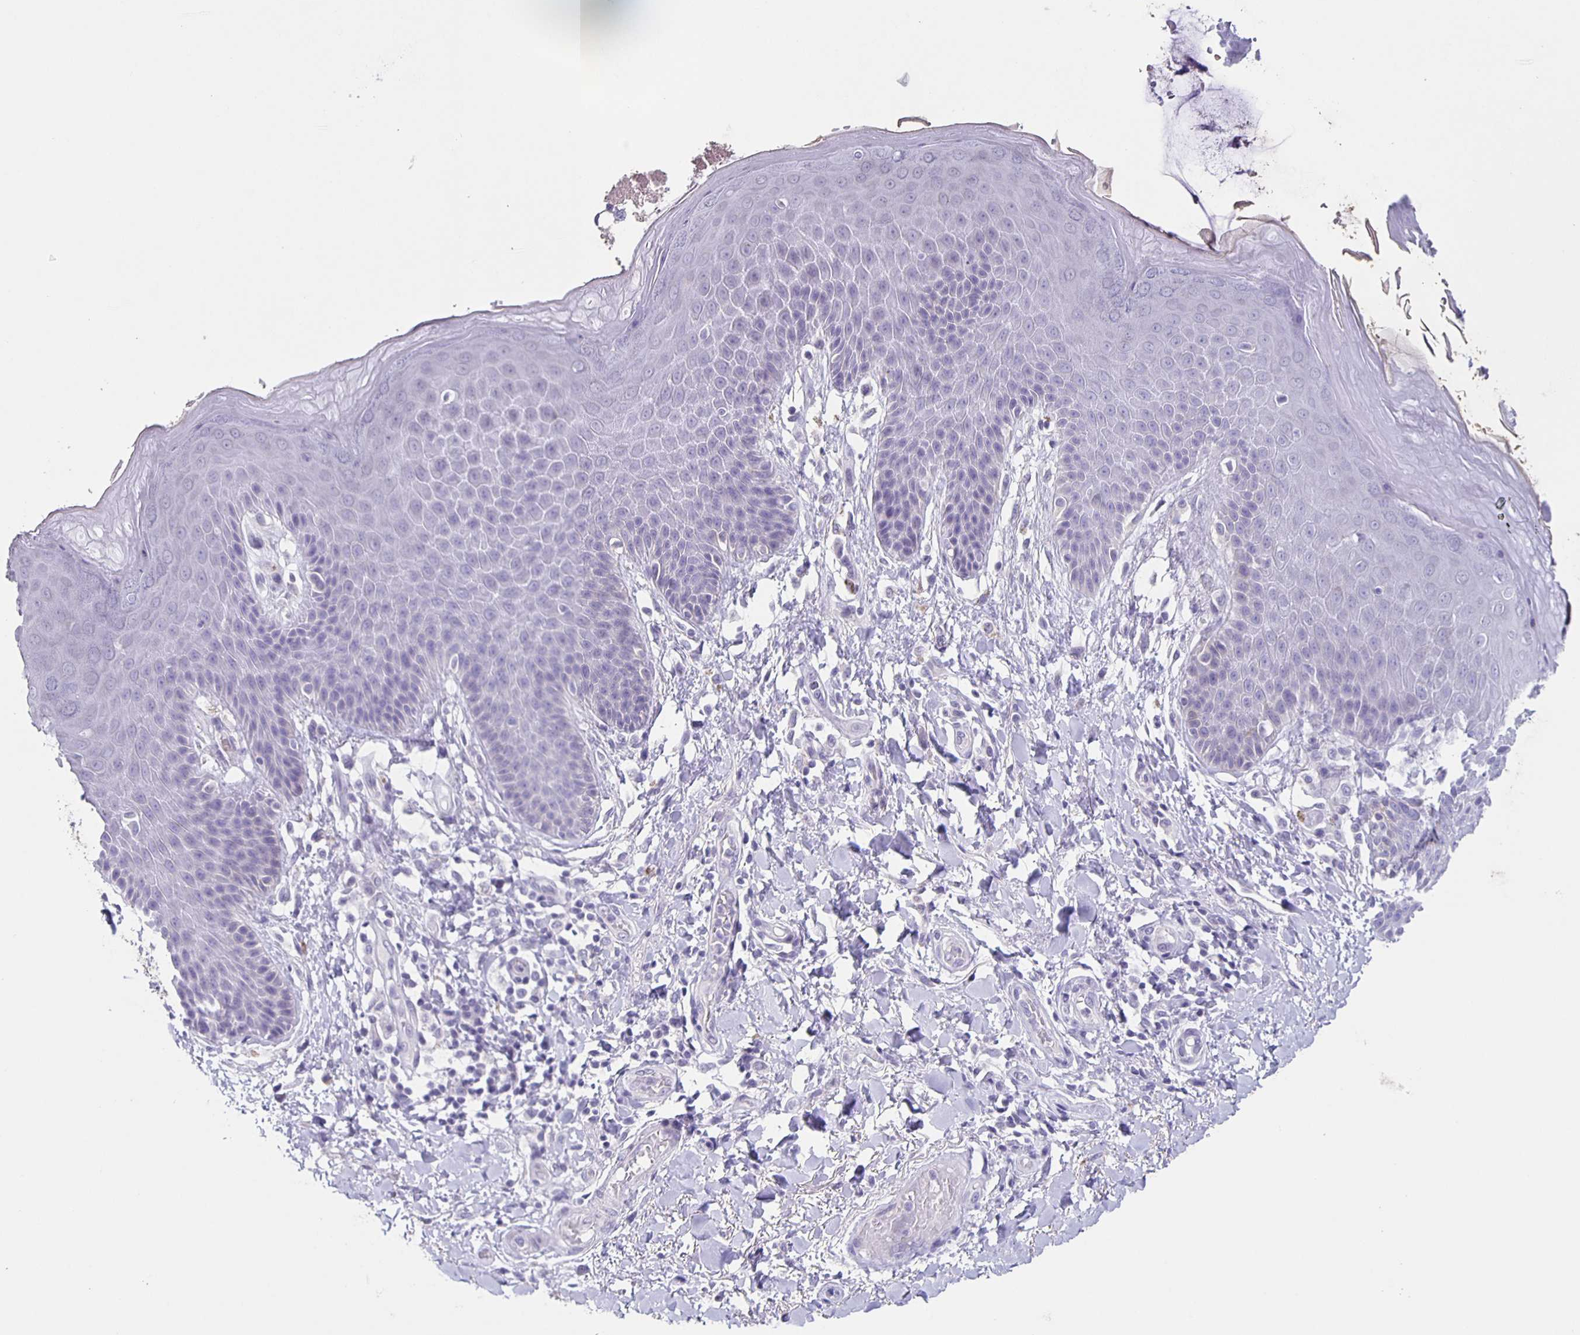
{"staining": {"intensity": "negative", "quantity": "none", "location": "none"}, "tissue": "skin", "cell_type": "Epidermal cells", "image_type": "normal", "snomed": [{"axis": "morphology", "description": "Normal tissue, NOS"}, {"axis": "topography", "description": "Anal"}, {"axis": "topography", "description": "Peripheral nerve tissue"}], "caption": "This is a micrograph of immunohistochemistry staining of normal skin, which shows no staining in epidermal cells.", "gene": "CARNS1", "patient": {"sex": "male", "age": 51}}